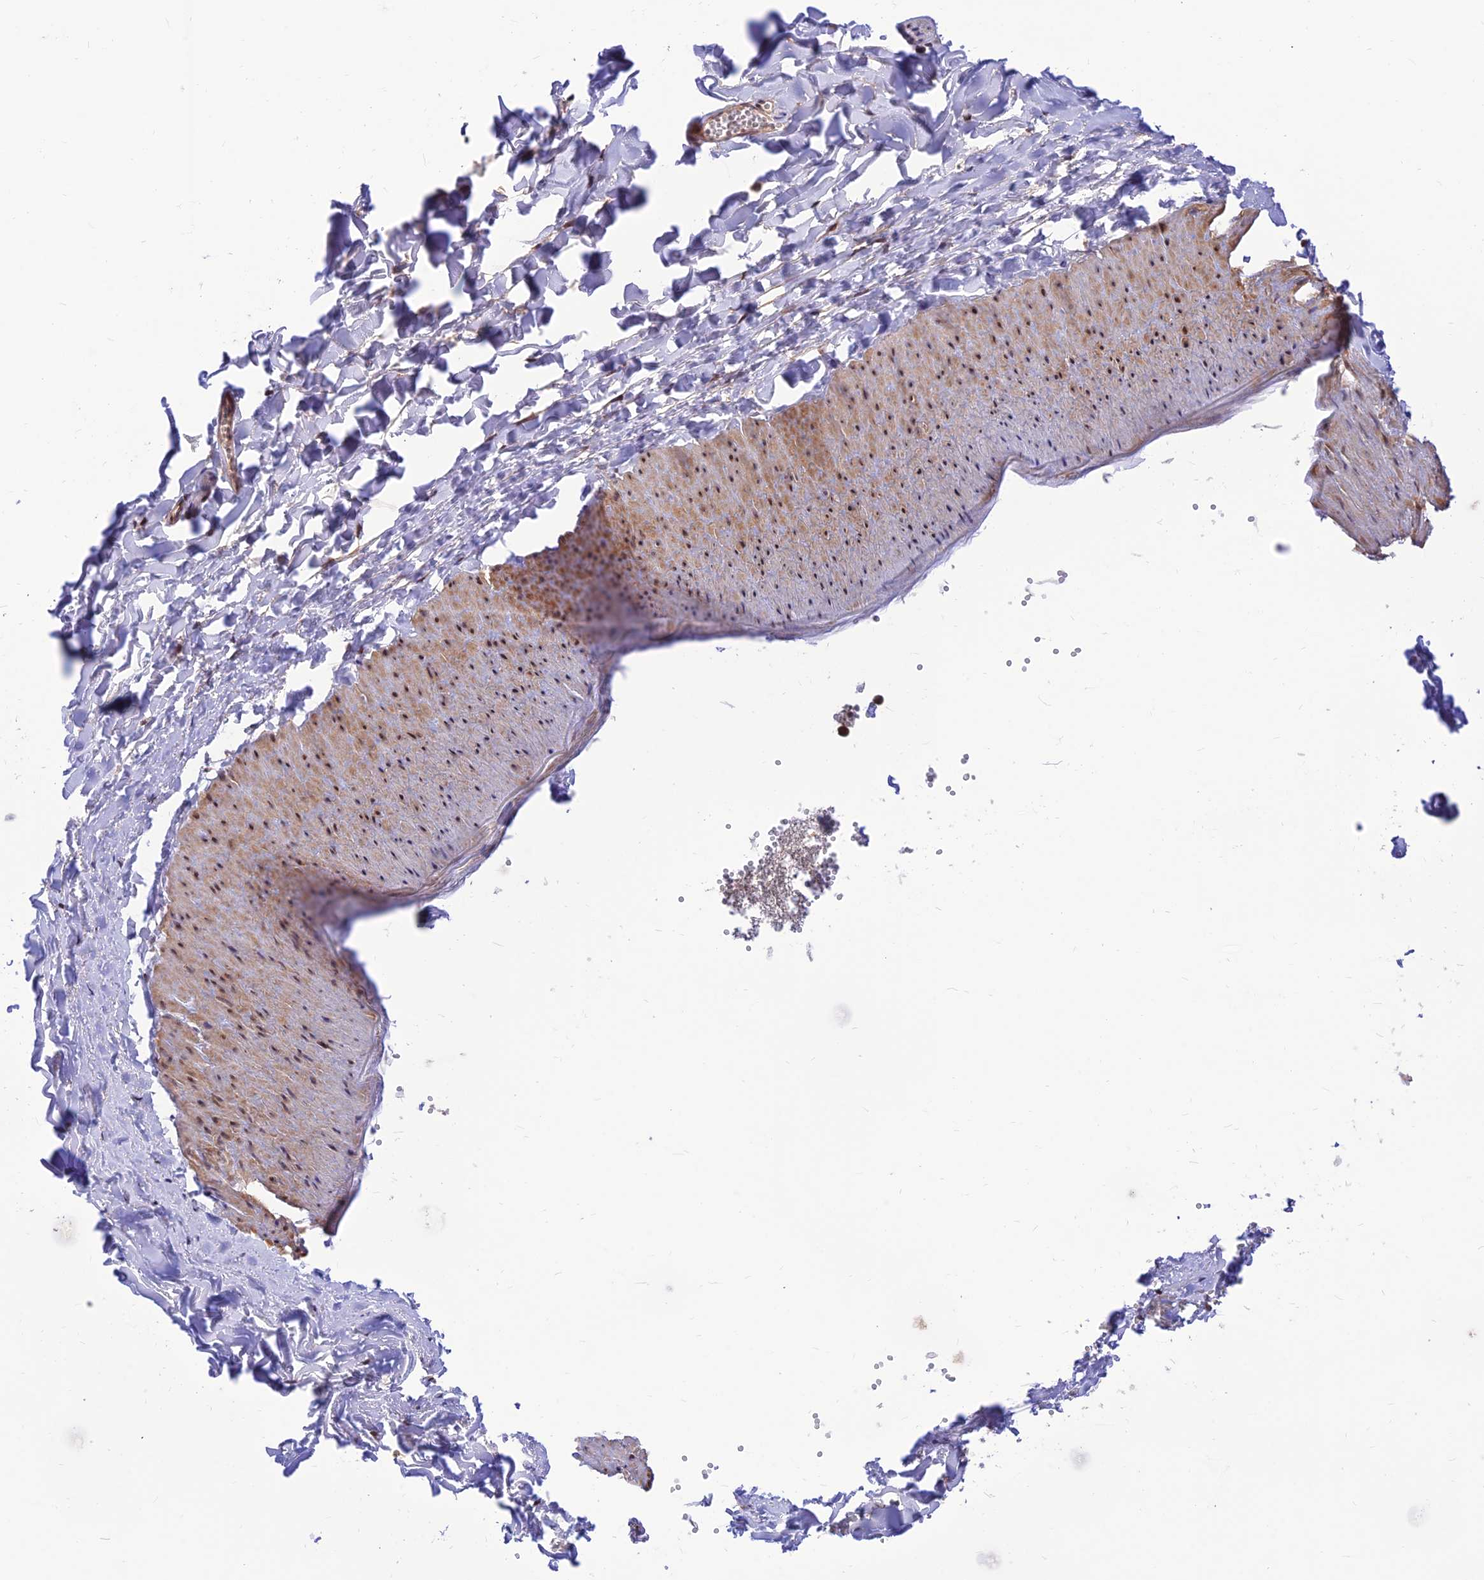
{"staining": {"intensity": "moderate", "quantity": ">75%", "location": "nuclear"}, "tissue": "adipose tissue", "cell_type": "Adipocytes", "image_type": "normal", "snomed": [{"axis": "morphology", "description": "Normal tissue, NOS"}, {"axis": "topography", "description": "Gallbladder"}, {"axis": "topography", "description": "Peripheral nerve tissue"}], "caption": "High-power microscopy captured an immunohistochemistry image of normal adipose tissue, revealing moderate nuclear expression in about >75% of adipocytes. The staining was performed using DAB (3,3'-diaminobenzidine) to visualize the protein expression in brown, while the nuclei were stained in blue with hematoxylin (Magnification: 20x).", "gene": "FAM186B", "patient": {"sex": "male", "age": 38}}